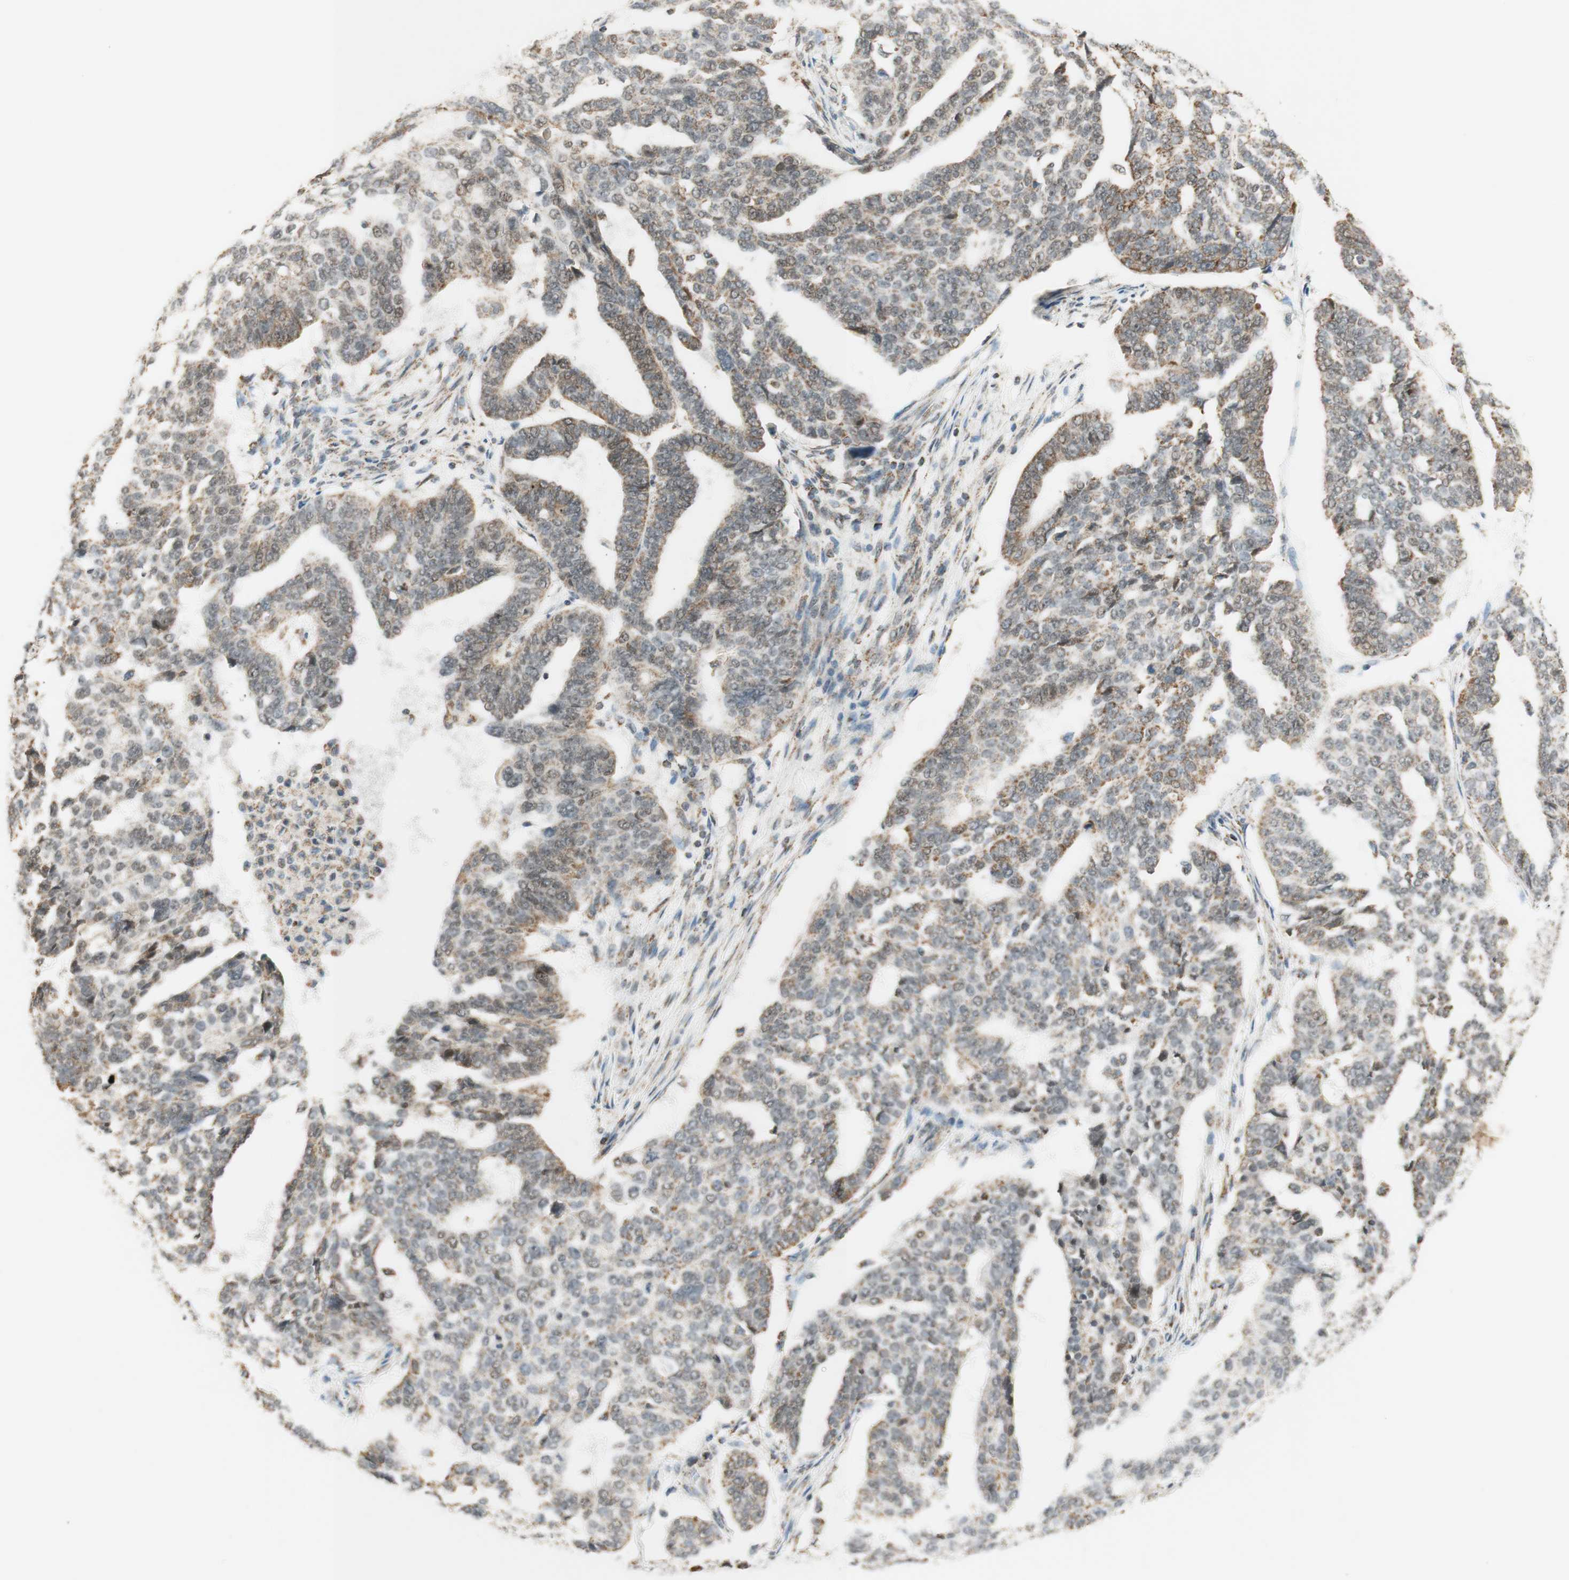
{"staining": {"intensity": "weak", "quantity": "25%-75%", "location": "cytoplasmic/membranous"}, "tissue": "ovarian cancer", "cell_type": "Tumor cells", "image_type": "cancer", "snomed": [{"axis": "morphology", "description": "Cystadenocarcinoma, serous, NOS"}, {"axis": "topography", "description": "Ovary"}], "caption": "IHC micrograph of human serous cystadenocarcinoma (ovarian) stained for a protein (brown), which exhibits low levels of weak cytoplasmic/membranous staining in about 25%-75% of tumor cells.", "gene": "ZNF782", "patient": {"sex": "female", "age": 59}}